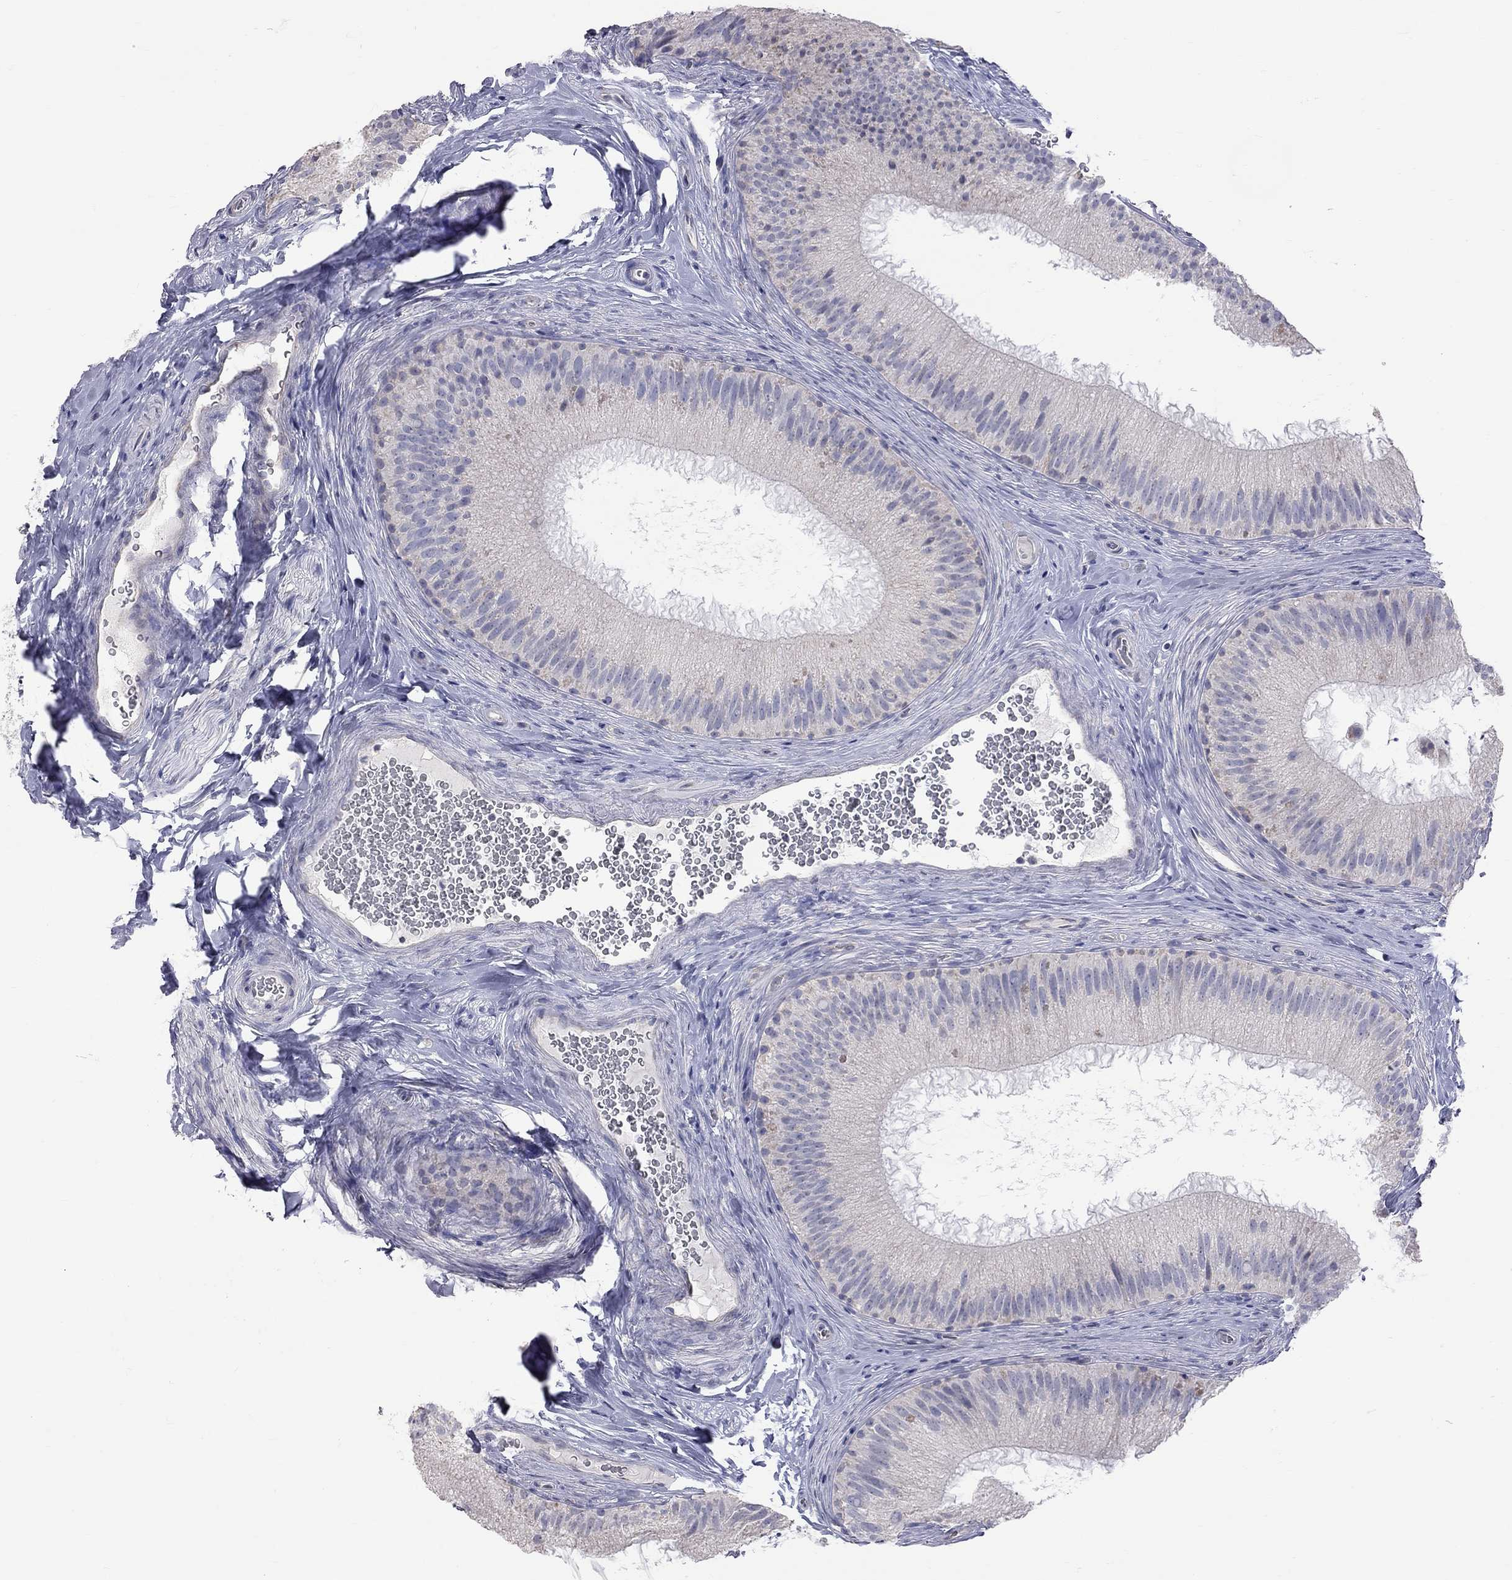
{"staining": {"intensity": "negative", "quantity": "none", "location": "none"}, "tissue": "epididymis", "cell_type": "Glandular cells", "image_type": "normal", "snomed": [{"axis": "morphology", "description": "Normal tissue, NOS"}, {"axis": "topography", "description": "Epididymis"}], "caption": "DAB (3,3'-diaminobenzidine) immunohistochemical staining of normal human epididymis shows no significant positivity in glandular cells.", "gene": "OPRK1", "patient": {"sex": "male", "age": 32}}